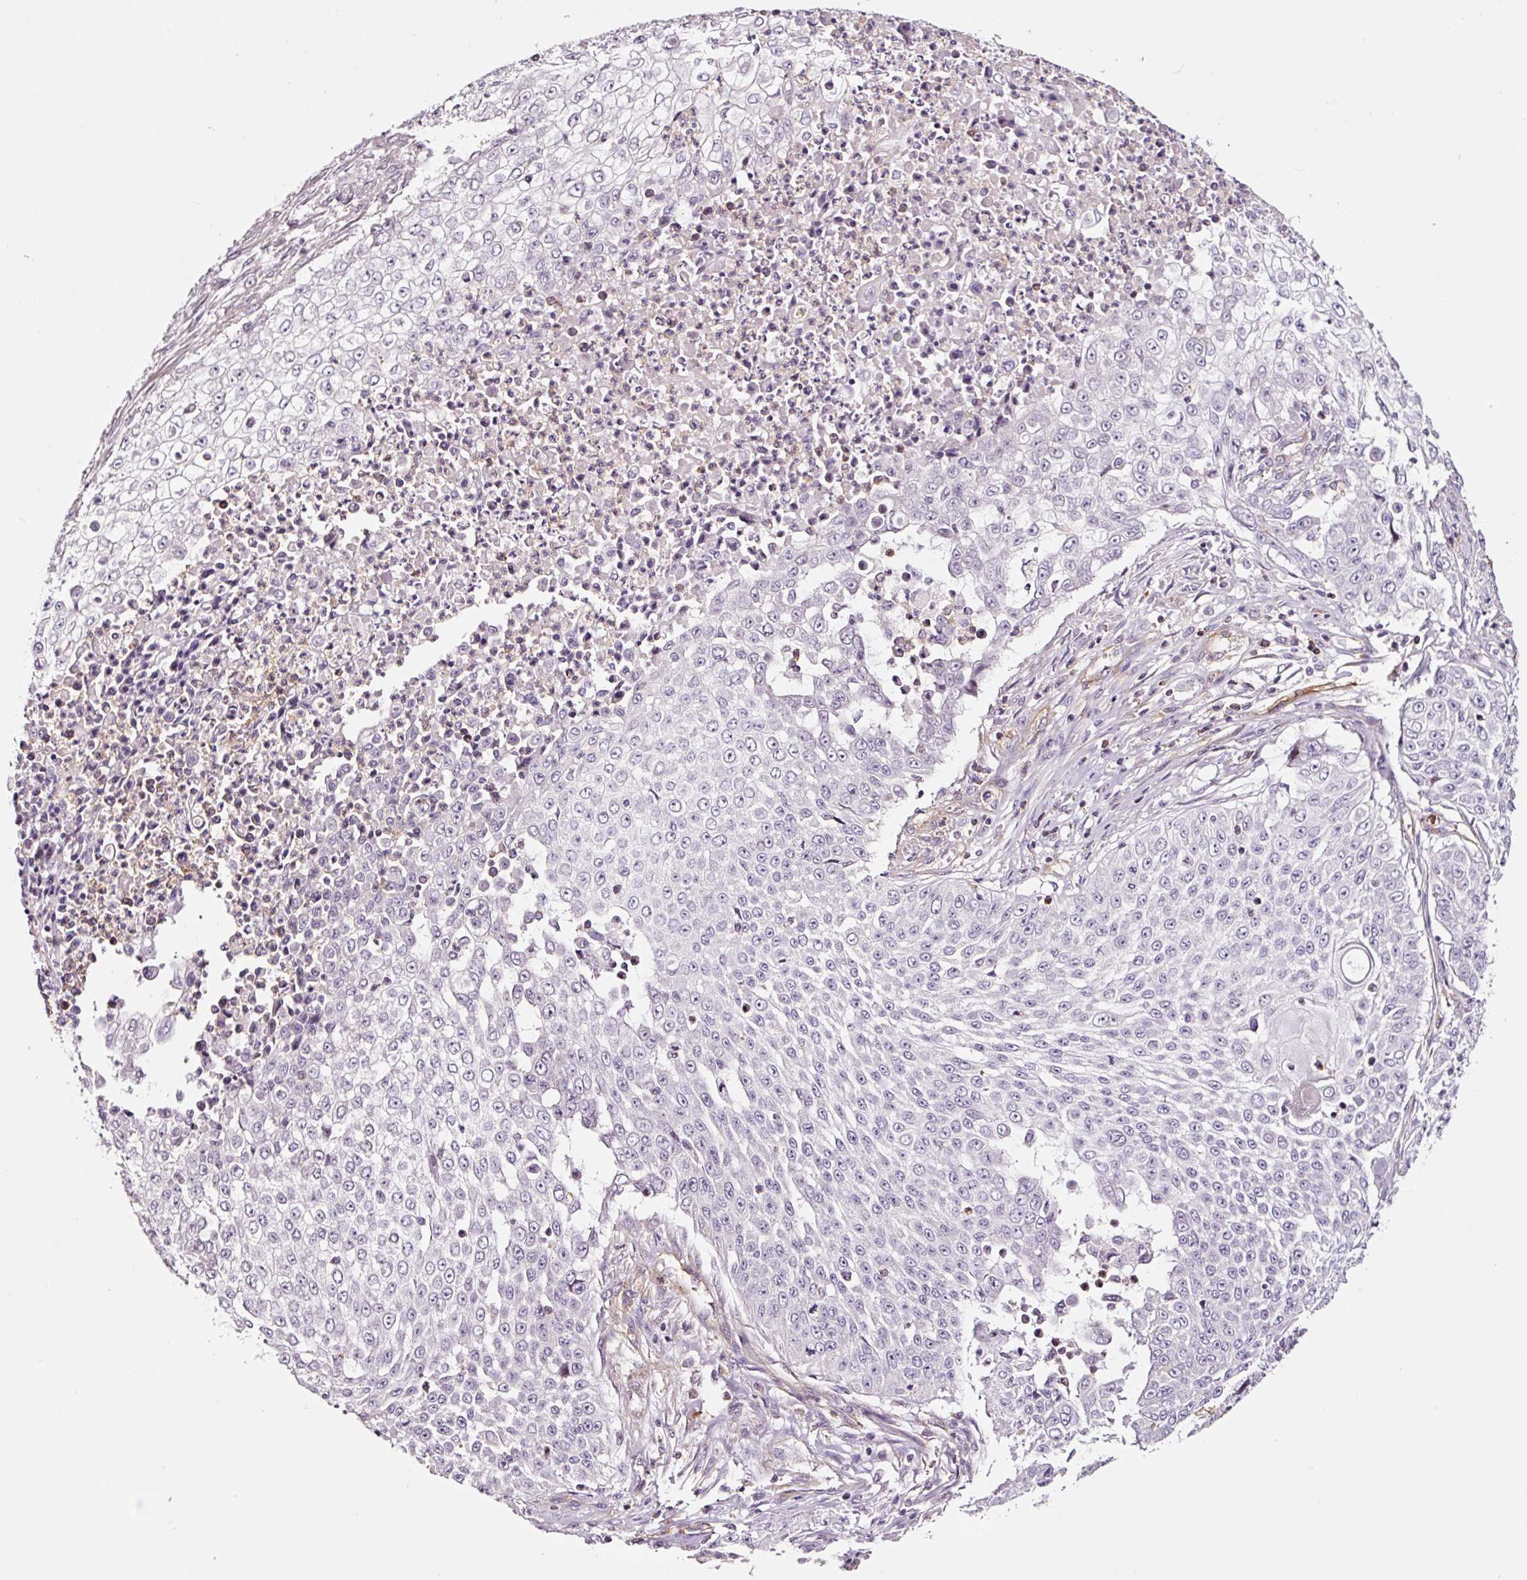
{"staining": {"intensity": "negative", "quantity": "none", "location": "none"}, "tissue": "skin cancer", "cell_type": "Tumor cells", "image_type": "cancer", "snomed": [{"axis": "morphology", "description": "Squamous cell carcinoma, NOS"}, {"axis": "topography", "description": "Skin"}], "caption": "Immunohistochemistry micrograph of neoplastic tissue: skin cancer stained with DAB reveals no significant protein staining in tumor cells.", "gene": "ADD3", "patient": {"sex": "male", "age": 24}}